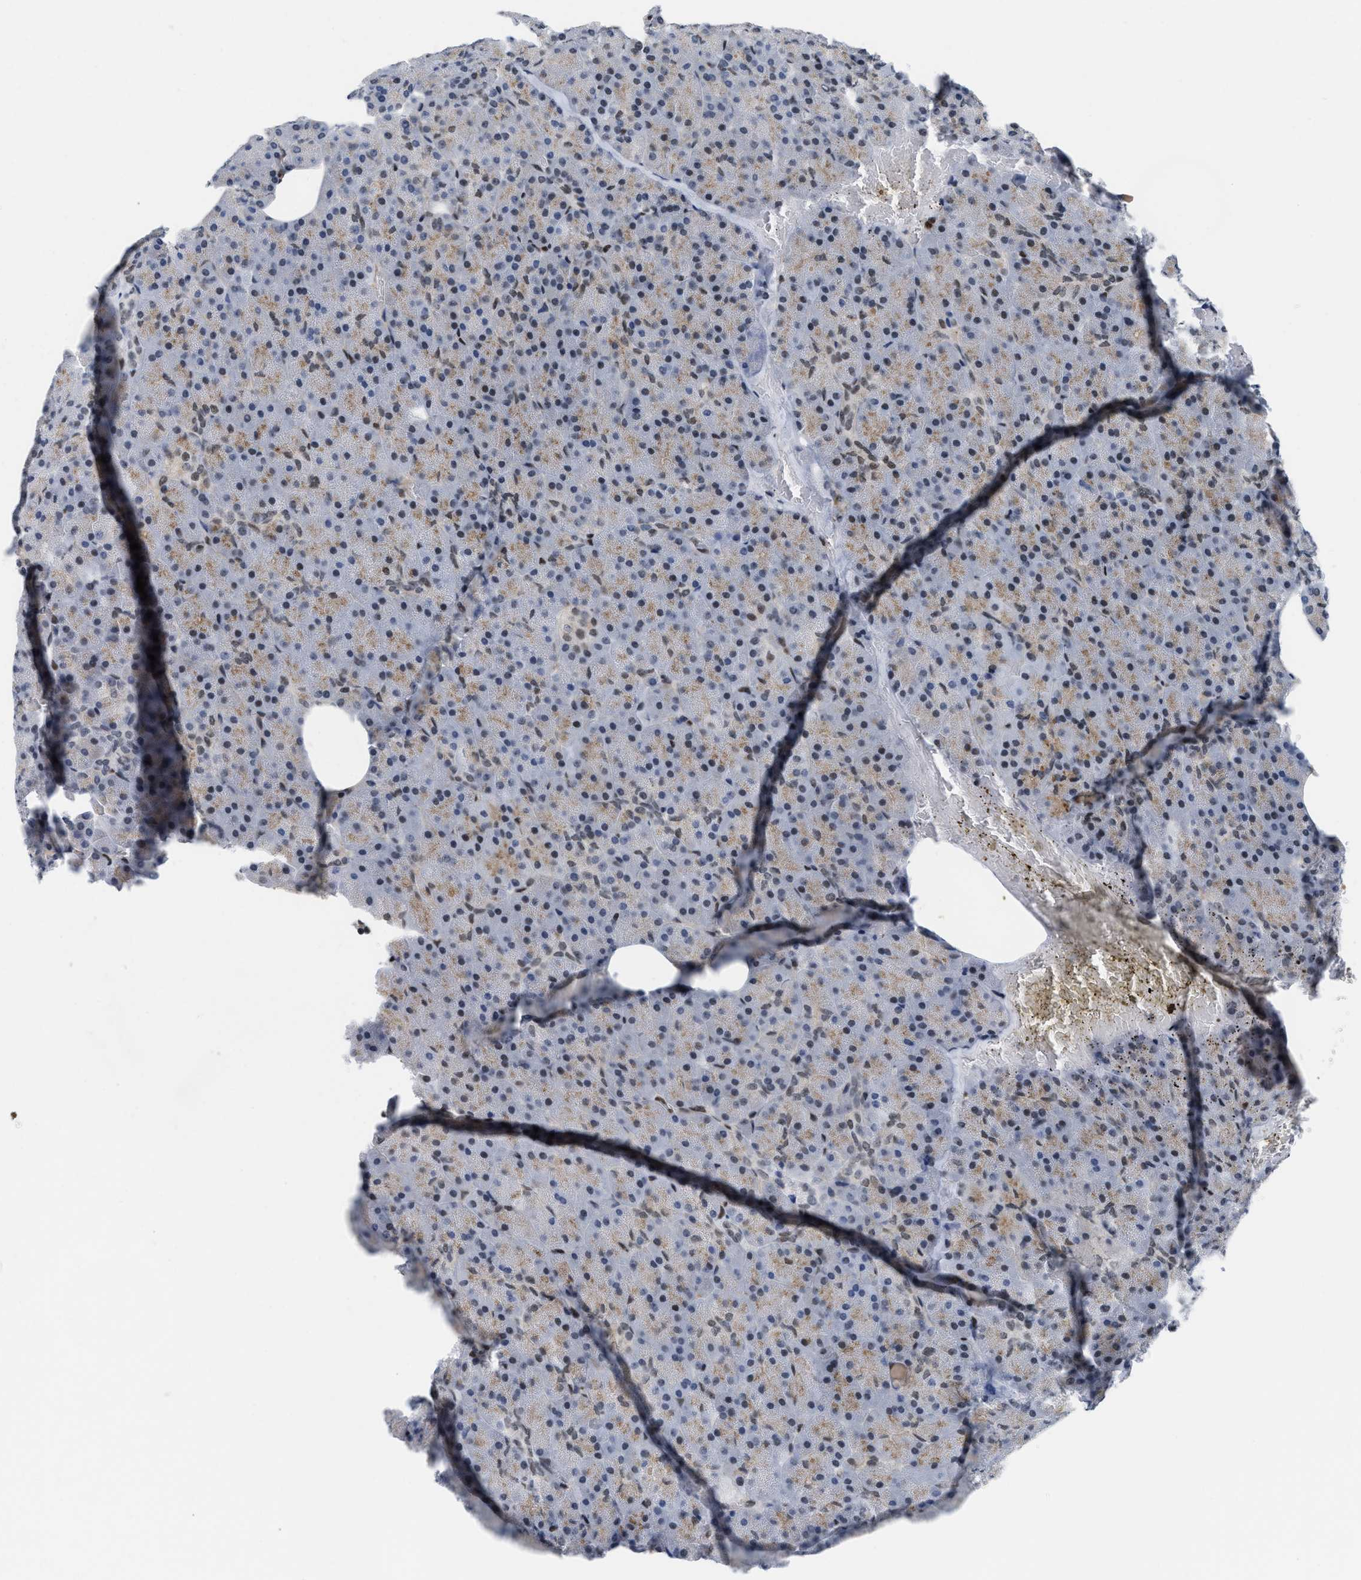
{"staining": {"intensity": "weak", "quantity": "<25%", "location": "nuclear"}, "tissue": "pancreas", "cell_type": "Exocrine glandular cells", "image_type": "normal", "snomed": [{"axis": "morphology", "description": "Normal tissue, NOS"}, {"axis": "topography", "description": "Pancreas"}], "caption": "This is a micrograph of immunohistochemistry (IHC) staining of normal pancreas, which shows no expression in exocrine glandular cells.", "gene": "MIER1", "patient": {"sex": "female", "age": 35}}